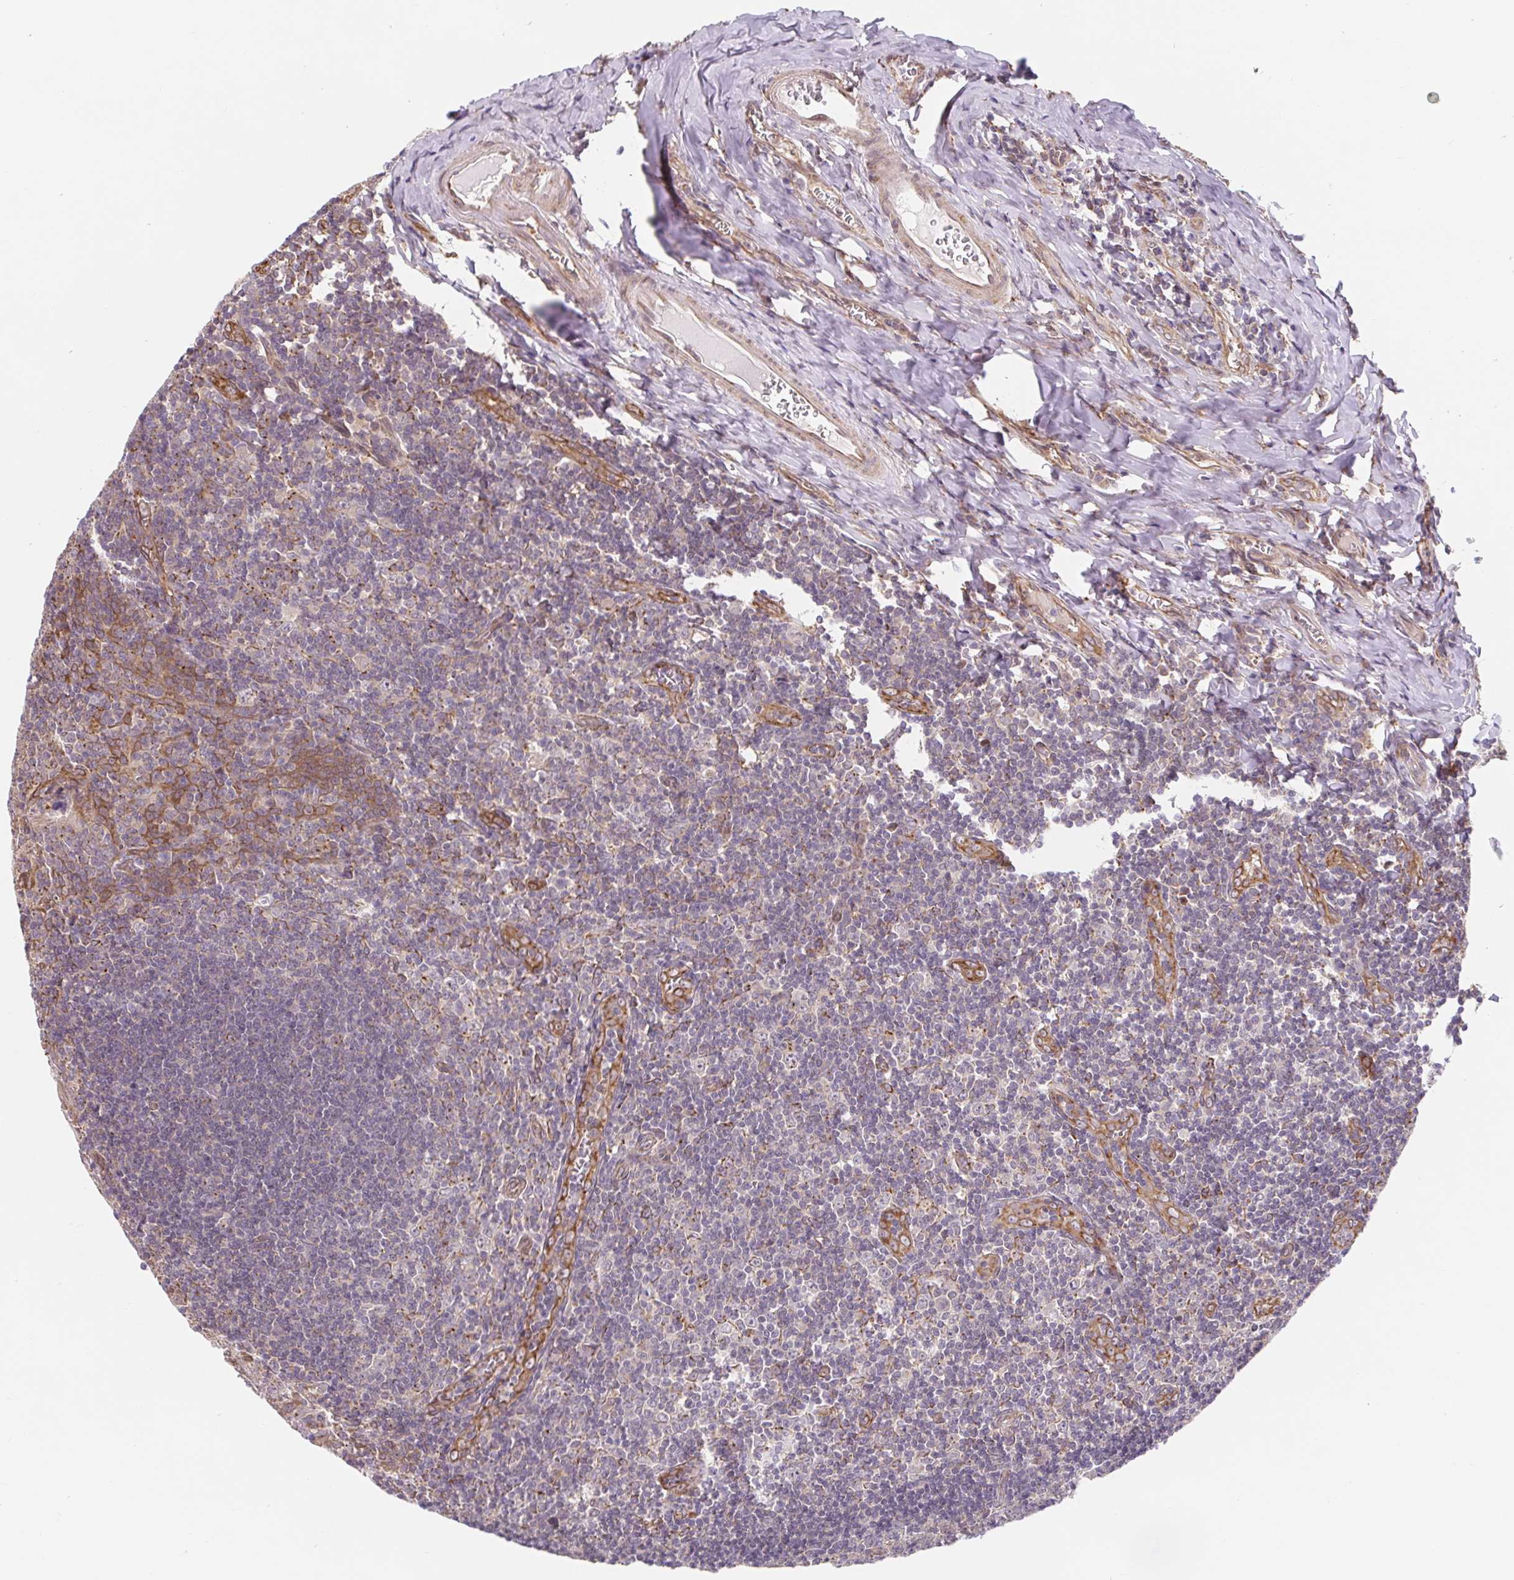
{"staining": {"intensity": "negative", "quantity": "none", "location": "none"}, "tissue": "tonsil", "cell_type": "Germinal center cells", "image_type": "normal", "snomed": [{"axis": "morphology", "description": "Normal tissue, NOS"}, {"axis": "morphology", "description": "Inflammation, NOS"}, {"axis": "topography", "description": "Tonsil"}], "caption": "The image shows no significant staining in germinal center cells of tonsil. The staining is performed using DAB (3,3'-diaminobenzidine) brown chromogen with nuclei counter-stained in using hematoxylin.", "gene": "LYPD5", "patient": {"sex": "female", "age": 31}}